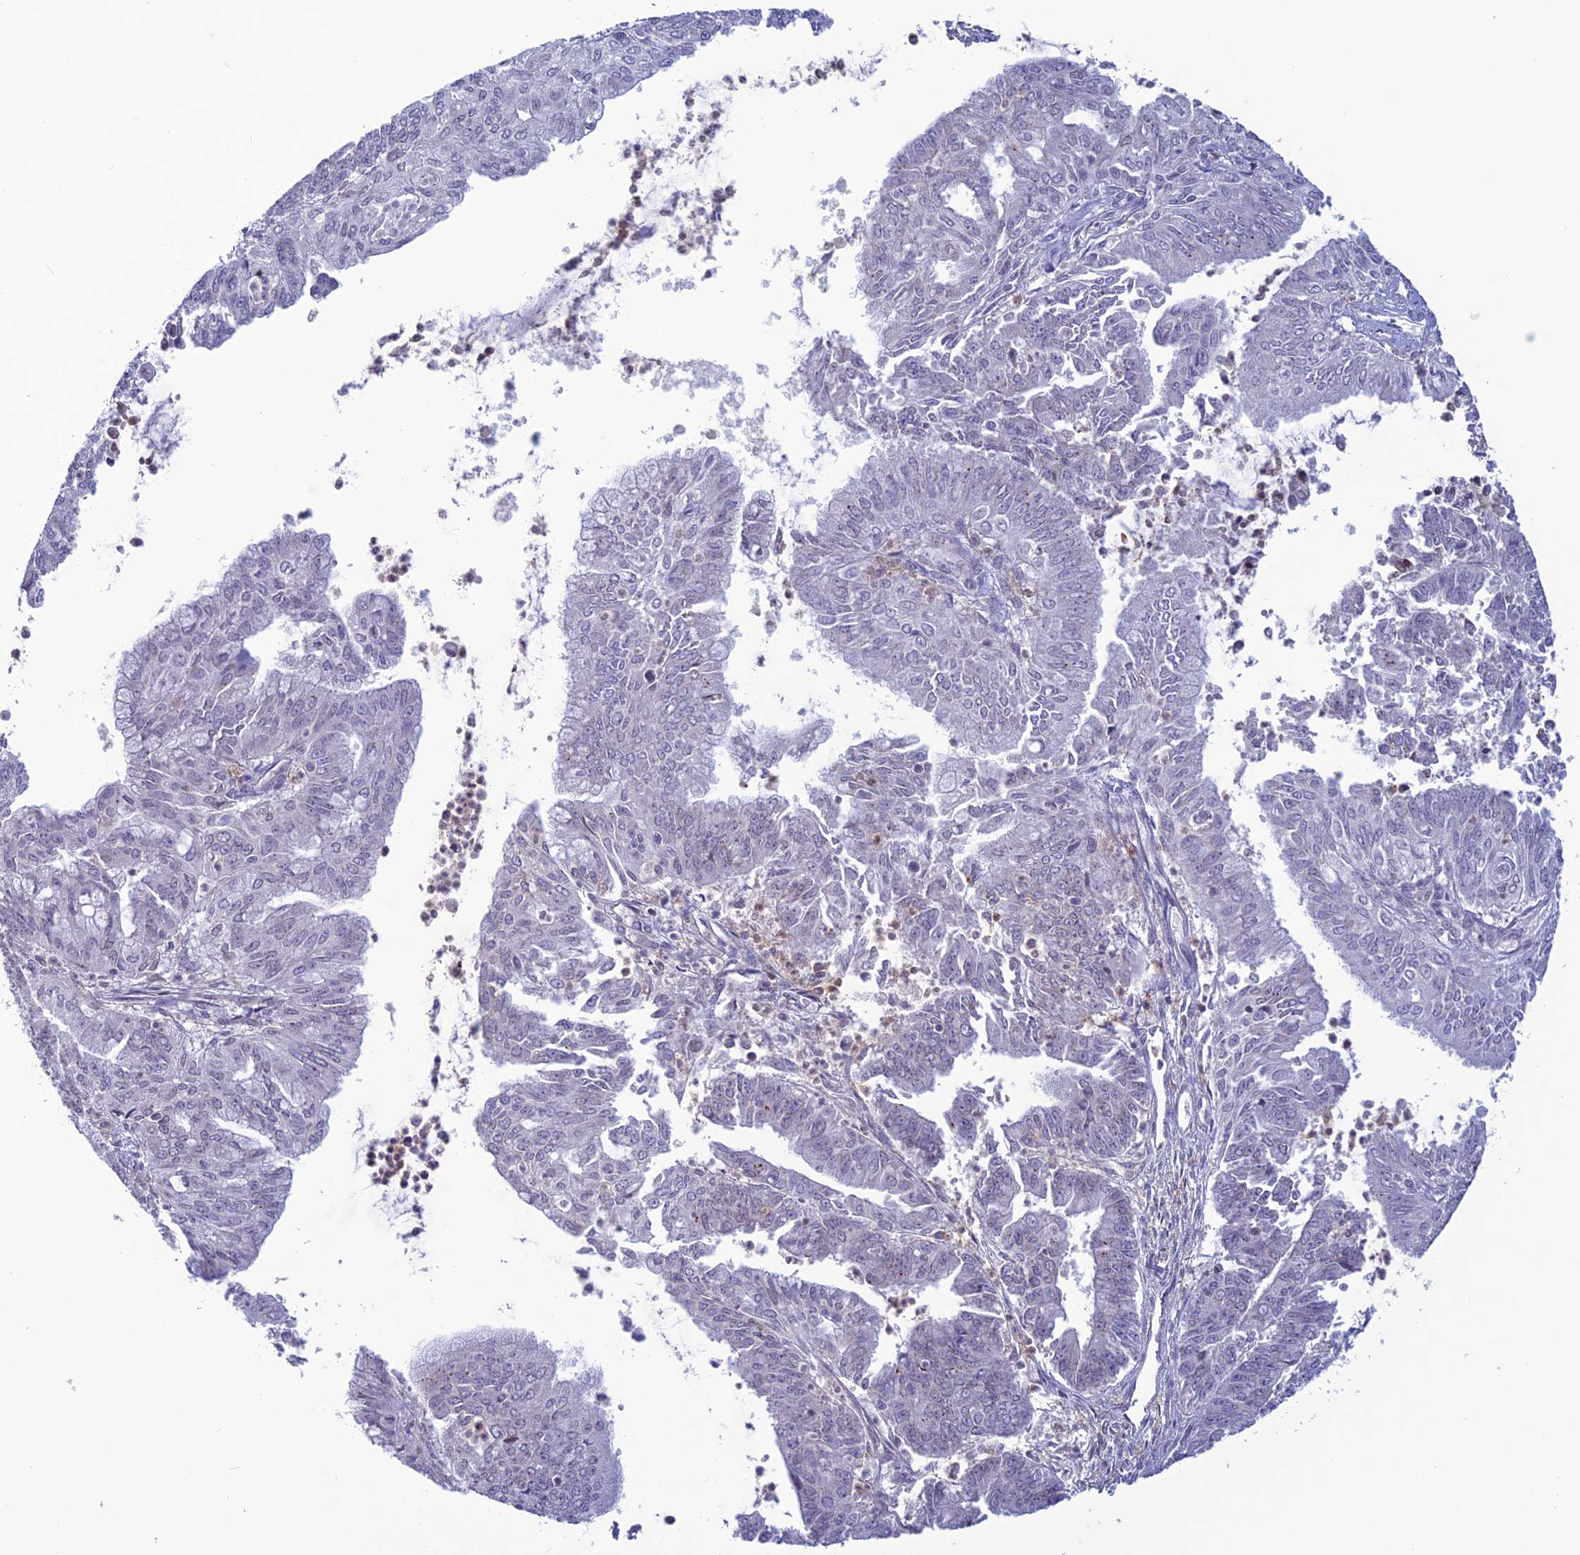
{"staining": {"intensity": "negative", "quantity": "none", "location": "none"}, "tissue": "endometrial cancer", "cell_type": "Tumor cells", "image_type": "cancer", "snomed": [{"axis": "morphology", "description": "Adenocarcinoma, NOS"}, {"axis": "topography", "description": "Endometrium"}], "caption": "Tumor cells show no significant staining in endometrial adenocarcinoma.", "gene": "WDR46", "patient": {"sex": "female", "age": 73}}